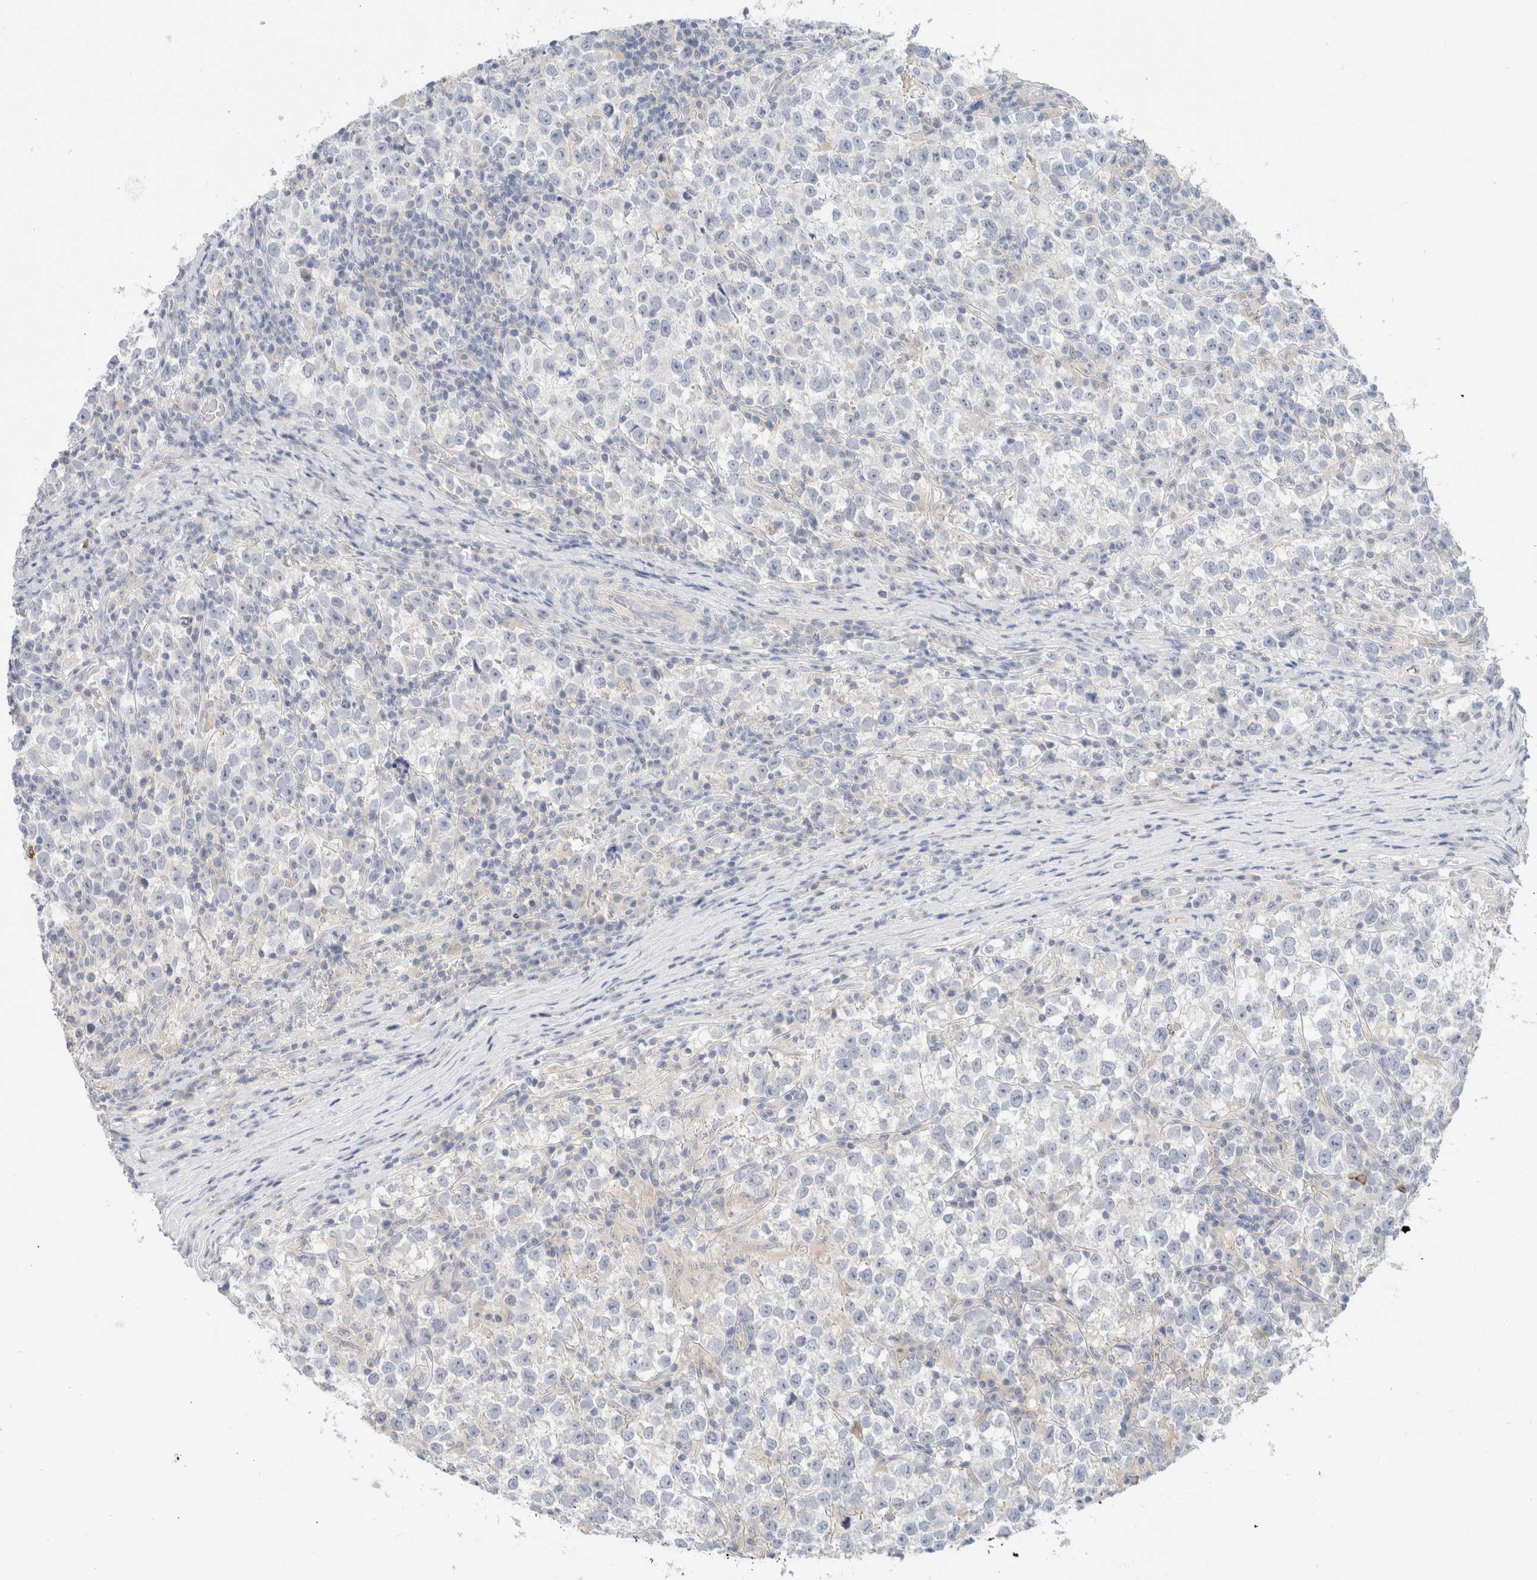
{"staining": {"intensity": "negative", "quantity": "none", "location": "none"}, "tissue": "testis cancer", "cell_type": "Tumor cells", "image_type": "cancer", "snomed": [{"axis": "morphology", "description": "Normal tissue, NOS"}, {"axis": "morphology", "description": "Seminoma, NOS"}, {"axis": "topography", "description": "Testis"}], "caption": "High magnification brightfield microscopy of seminoma (testis) stained with DAB (brown) and counterstained with hematoxylin (blue): tumor cells show no significant positivity. (Immunohistochemistry (ihc), brightfield microscopy, high magnification).", "gene": "SDR16C5", "patient": {"sex": "male", "age": 43}}